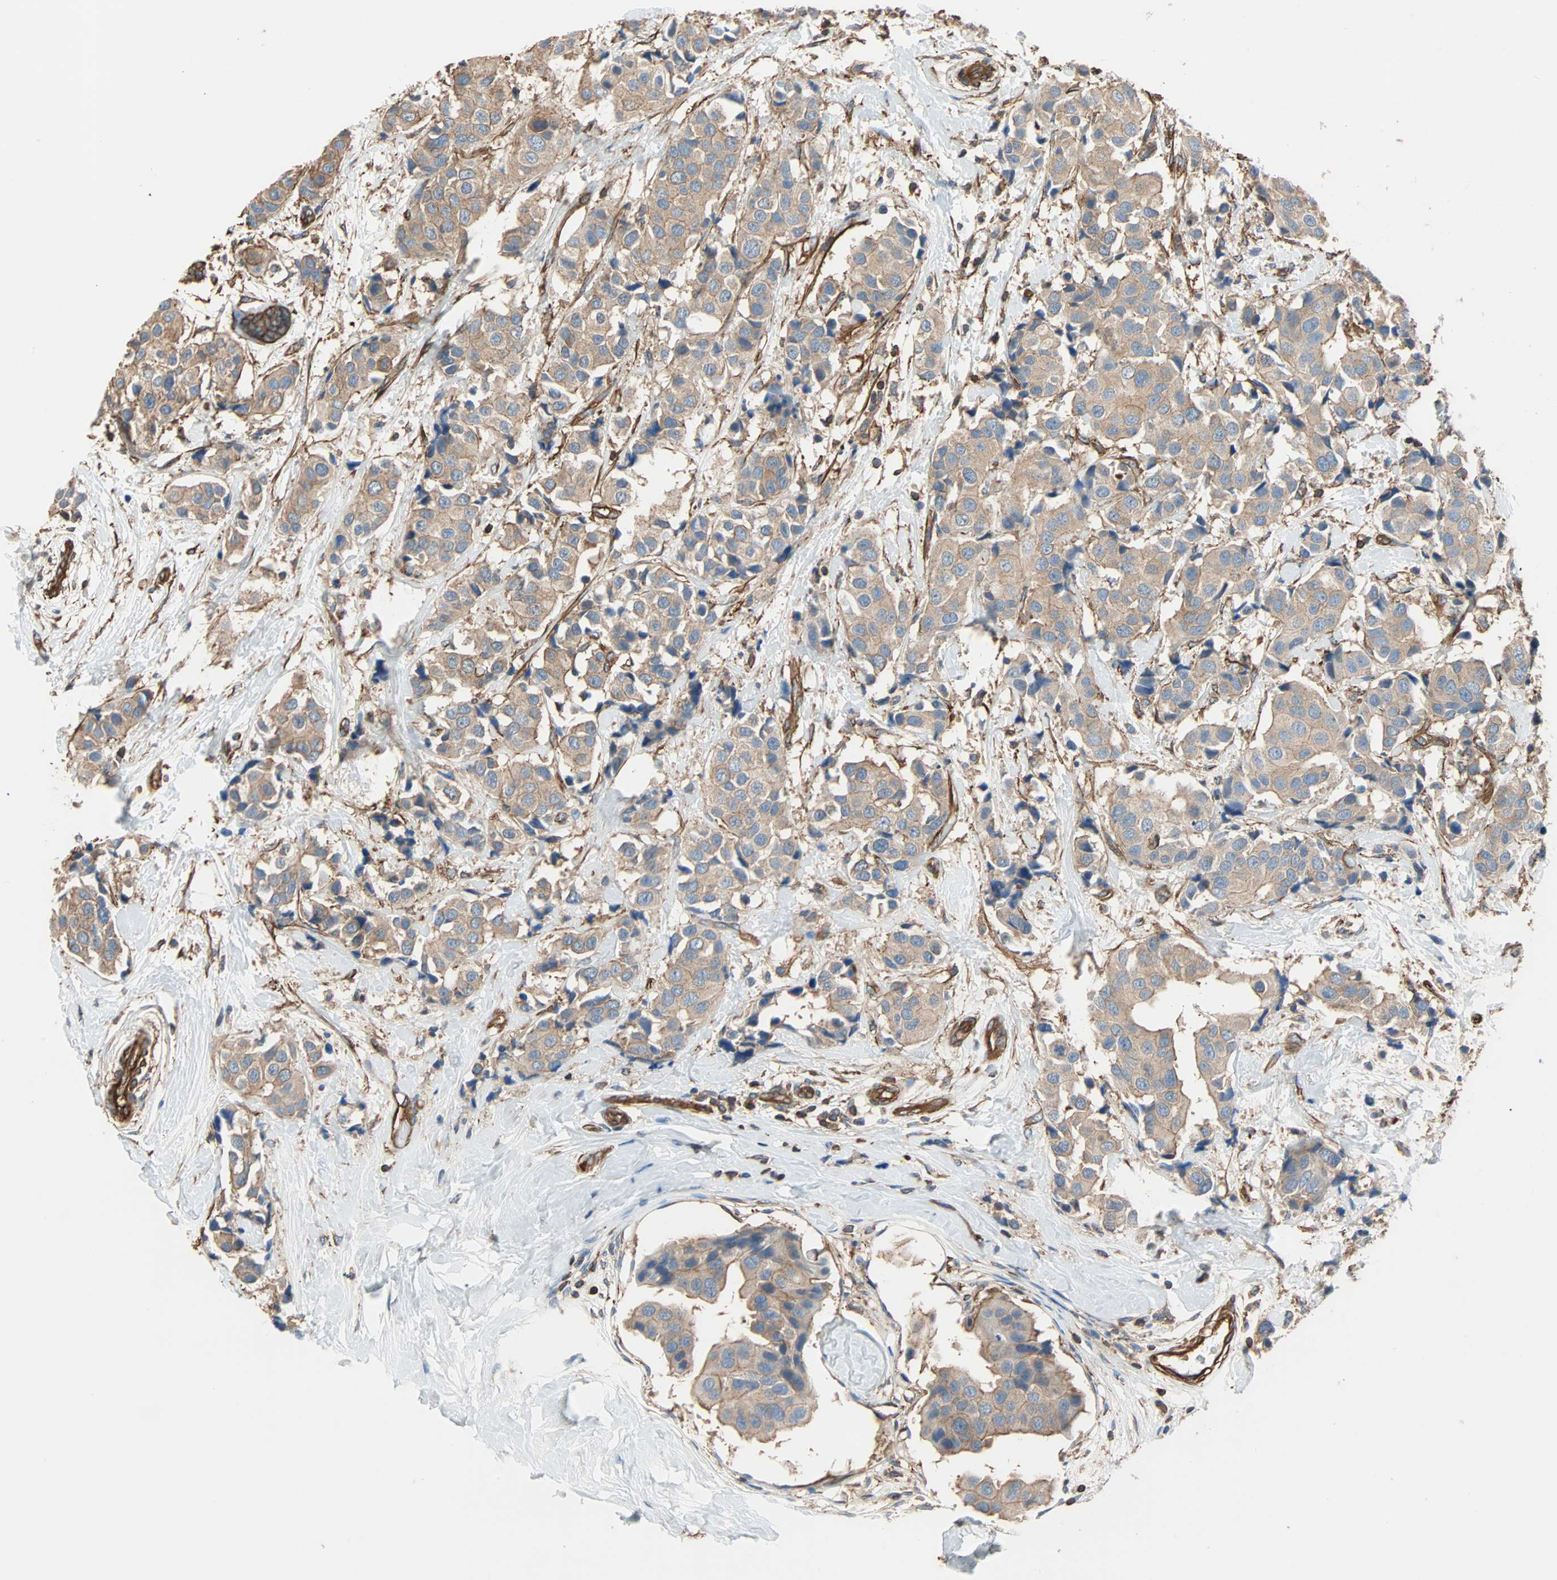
{"staining": {"intensity": "weak", "quantity": ">75%", "location": "cytoplasmic/membranous"}, "tissue": "breast cancer", "cell_type": "Tumor cells", "image_type": "cancer", "snomed": [{"axis": "morphology", "description": "Normal tissue, NOS"}, {"axis": "morphology", "description": "Duct carcinoma"}, {"axis": "topography", "description": "Breast"}], "caption": "This is a photomicrograph of IHC staining of breast cancer, which shows weak expression in the cytoplasmic/membranous of tumor cells.", "gene": "GALNT10", "patient": {"sex": "female", "age": 39}}